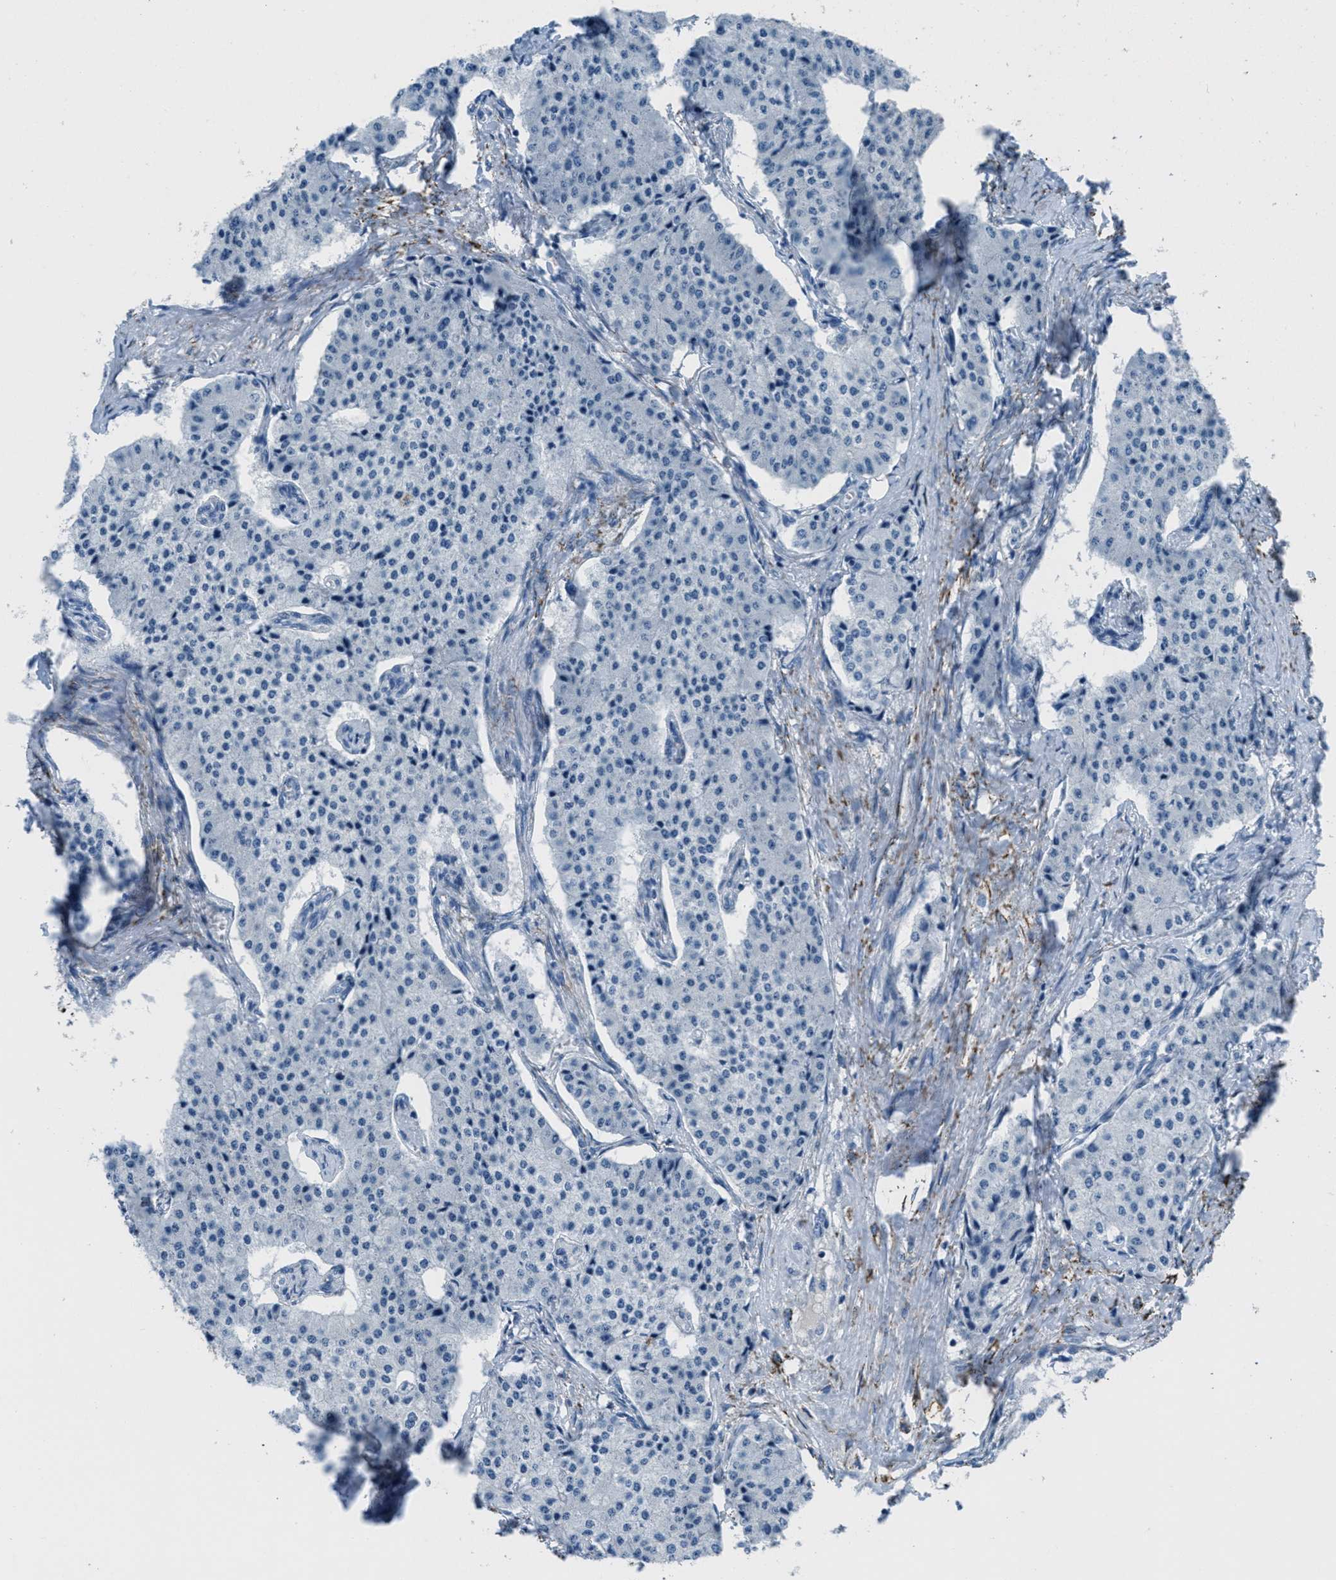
{"staining": {"intensity": "negative", "quantity": "none", "location": "none"}, "tissue": "carcinoid", "cell_type": "Tumor cells", "image_type": "cancer", "snomed": [{"axis": "morphology", "description": "Carcinoid, malignant, NOS"}, {"axis": "topography", "description": "Colon"}], "caption": "Tumor cells are negative for brown protein staining in carcinoid. (DAB immunohistochemistry (IHC) visualized using brightfield microscopy, high magnification).", "gene": "MGARP", "patient": {"sex": "female", "age": 52}}